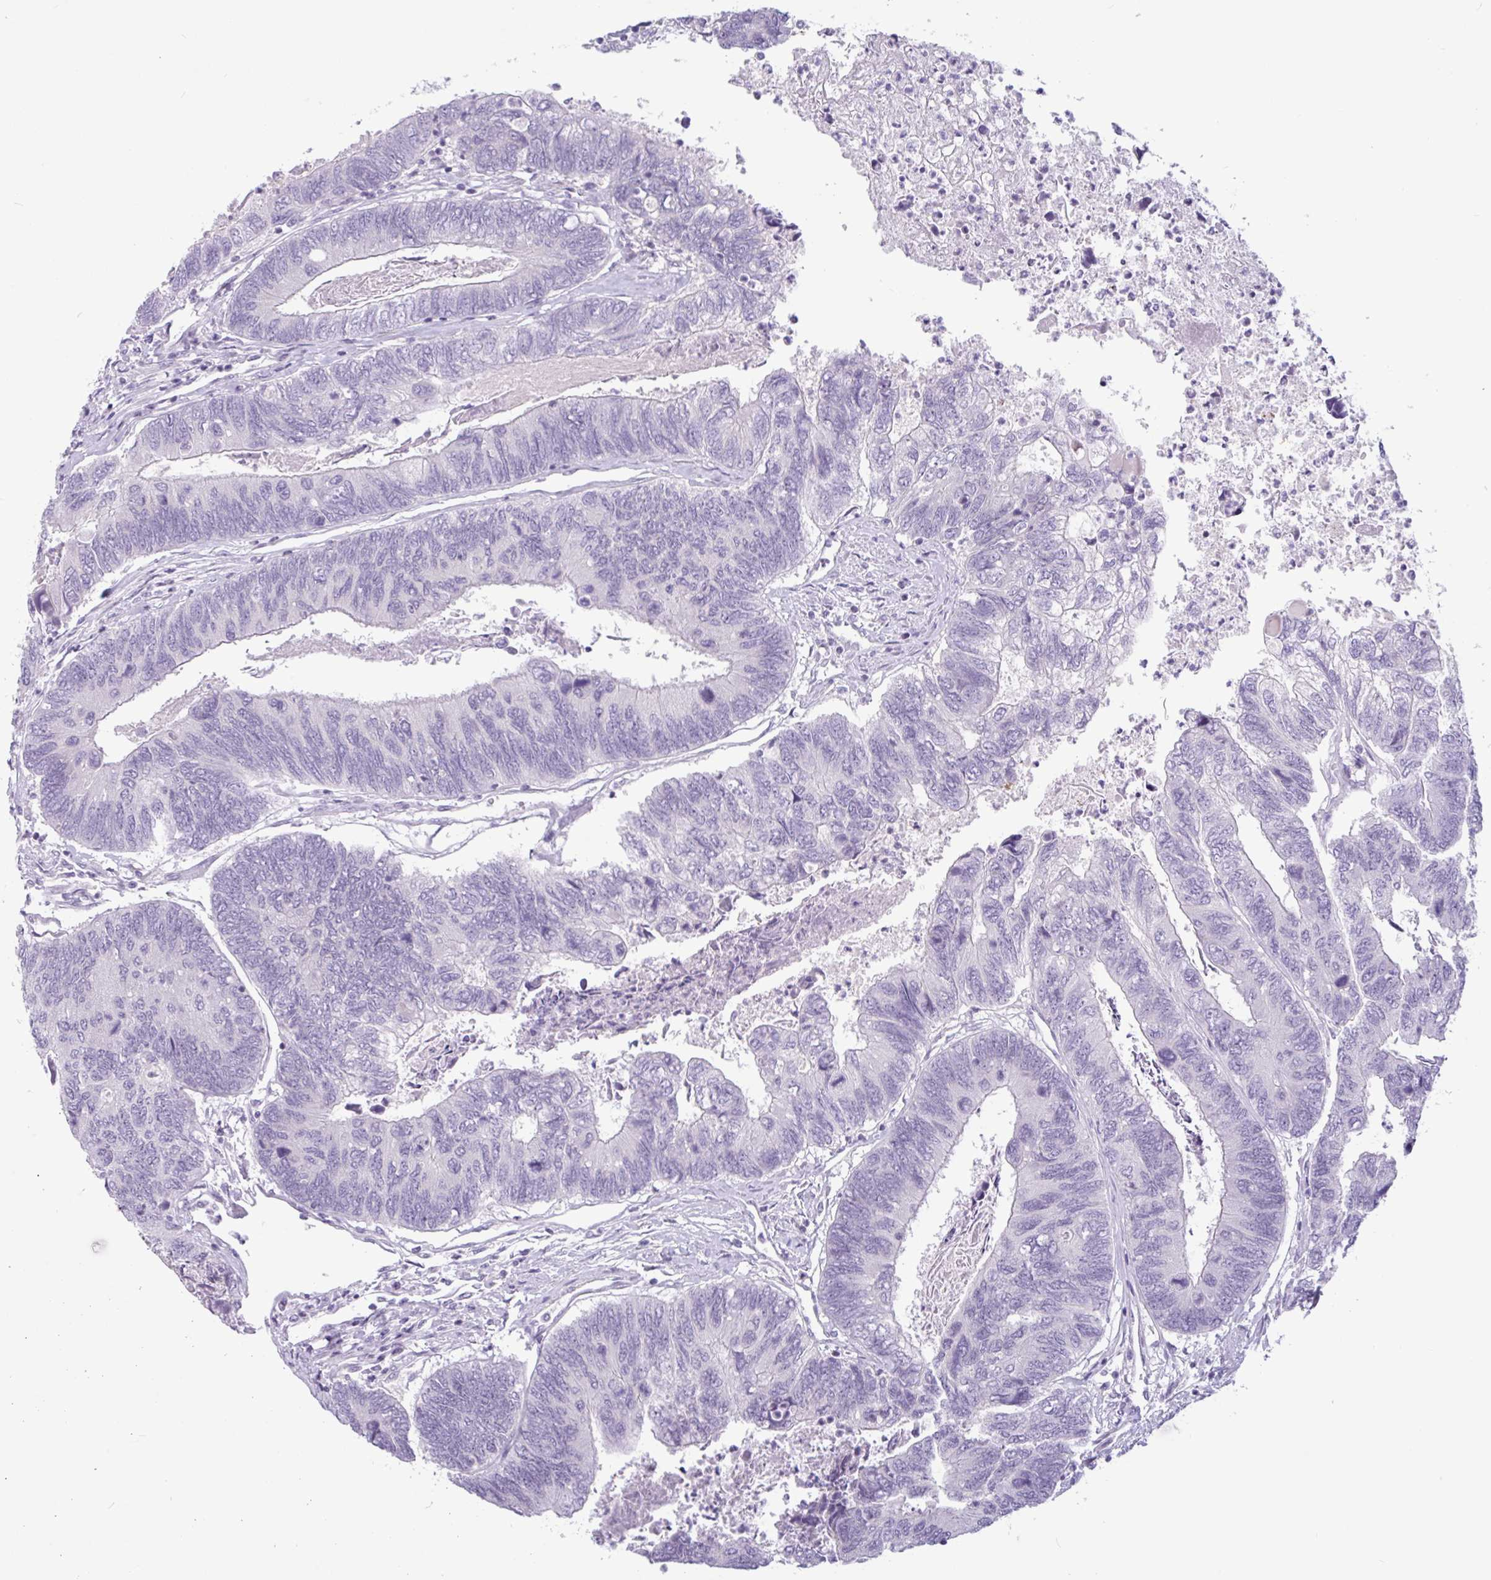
{"staining": {"intensity": "negative", "quantity": "none", "location": "none"}, "tissue": "colorectal cancer", "cell_type": "Tumor cells", "image_type": "cancer", "snomed": [{"axis": "morphology", "description": "Adenocarcinoma, NOS"}, {"axis": "topography", "description": "Colon"}], "caption": "A high-resolution photomicrograph shows immunohistochemistry (IHC) staining of colorectal cancer, which shows no significant positivity in tumor cells. (DAB (3,3'-diaminobenzidine) IHC with hematoxylin counter stain).", "gene": "CTSE", "patient": {"sex": "female", "age": 67}}